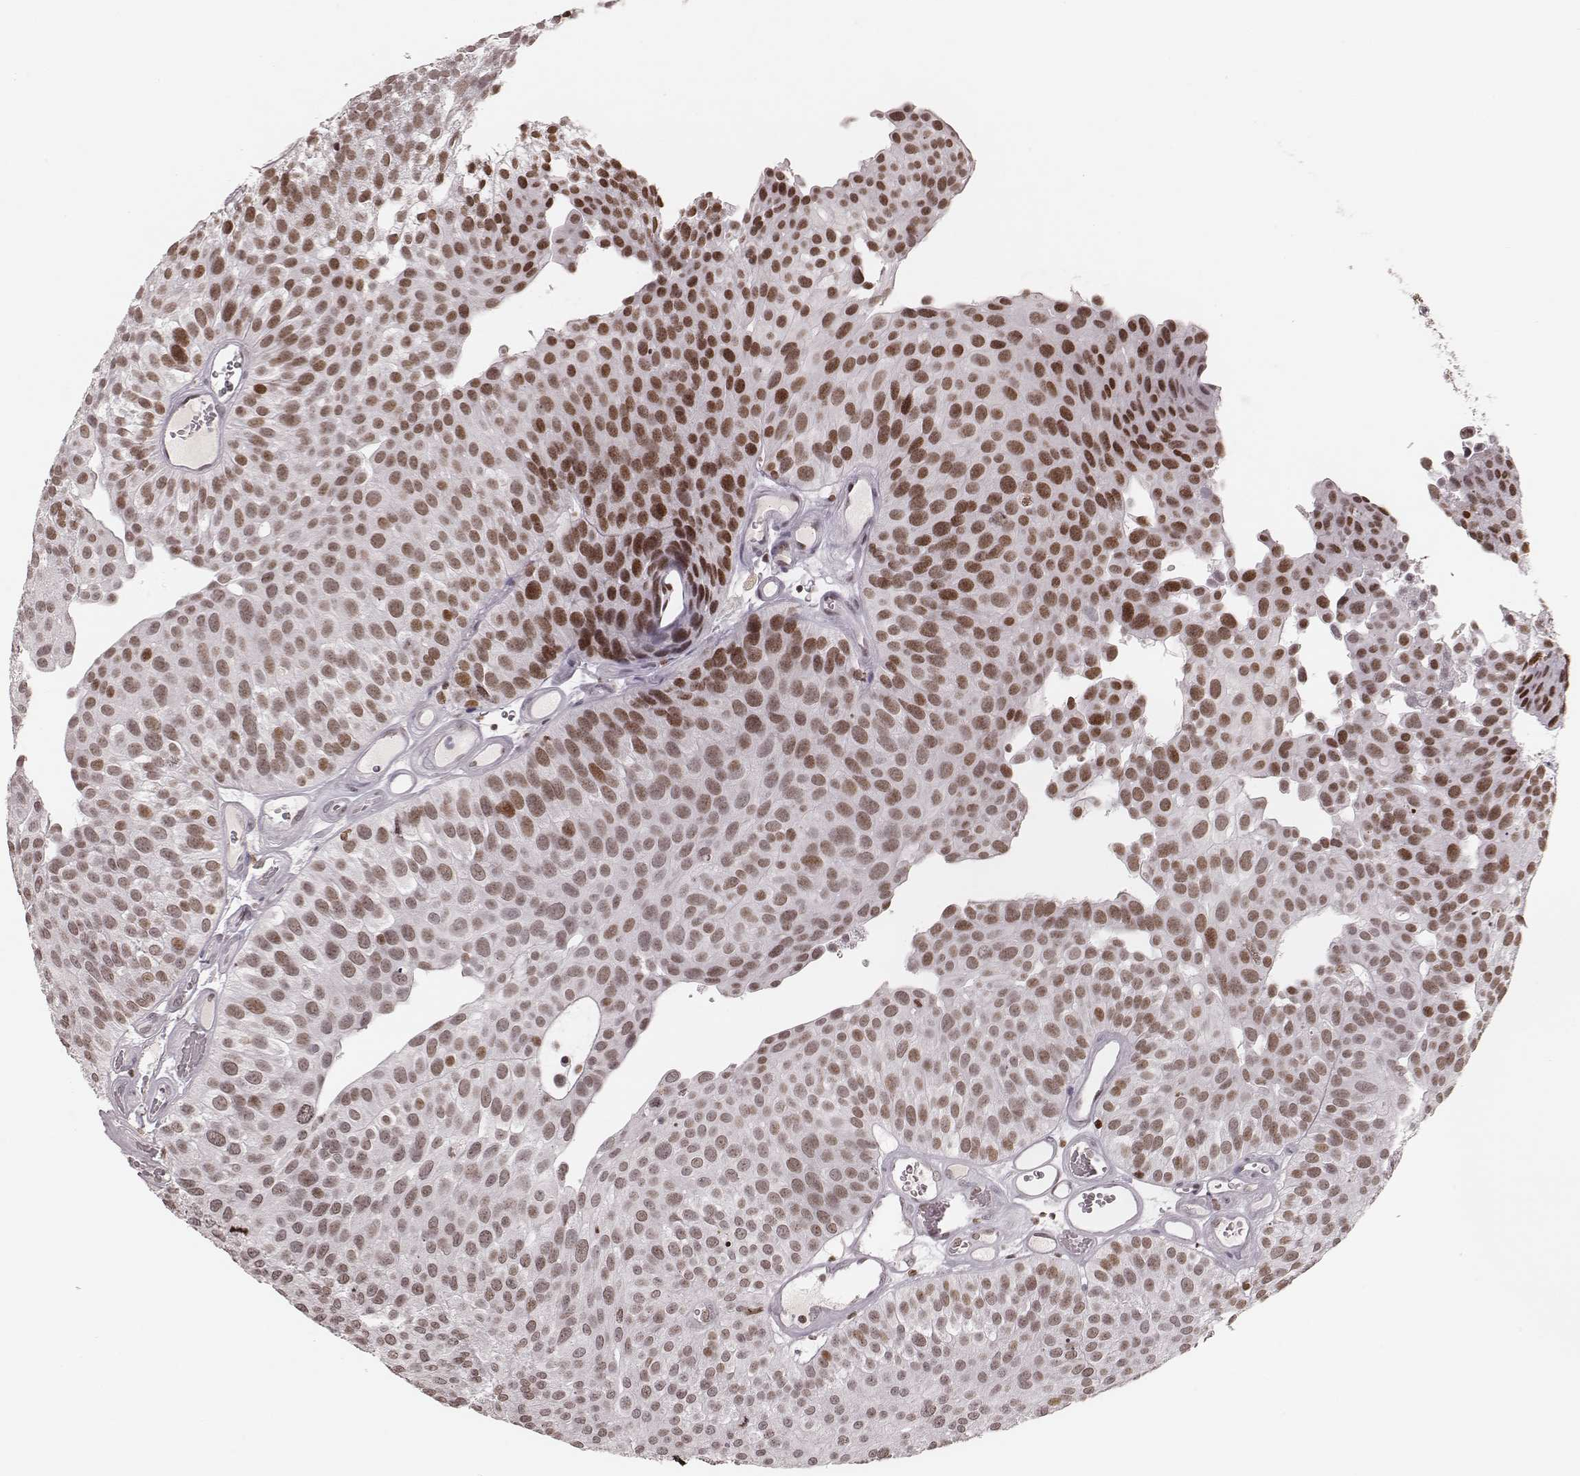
{"staining": {"intensity": "moderate", "quantity": ">75%", "location": "nuclear"}, "tissue": "urothelial cancer", "cell_type": "Tumor cells", "image_type": "cancer", "snomed": [{"axis": "morphology", "description": "Urothelial carcinoma, Low grade"}, {"axis": "topography", "description": "Urinary bladder"}], "caption": "Immunohistochemistry (IHC) staining of low-grade urothelial carcinoma, which displays medium levels of moderate nuclear positivity in approximately >75% of tumor cells indicating moderate nuclear protein expression. The staining was performed using DAB (3,3'-diaminobenzidine) (brown) for protein detection and nuclei were counterstained in hematoxylin (blue).", "gene": "PARP1", "patient": {"sex": "female", "age": 87}}